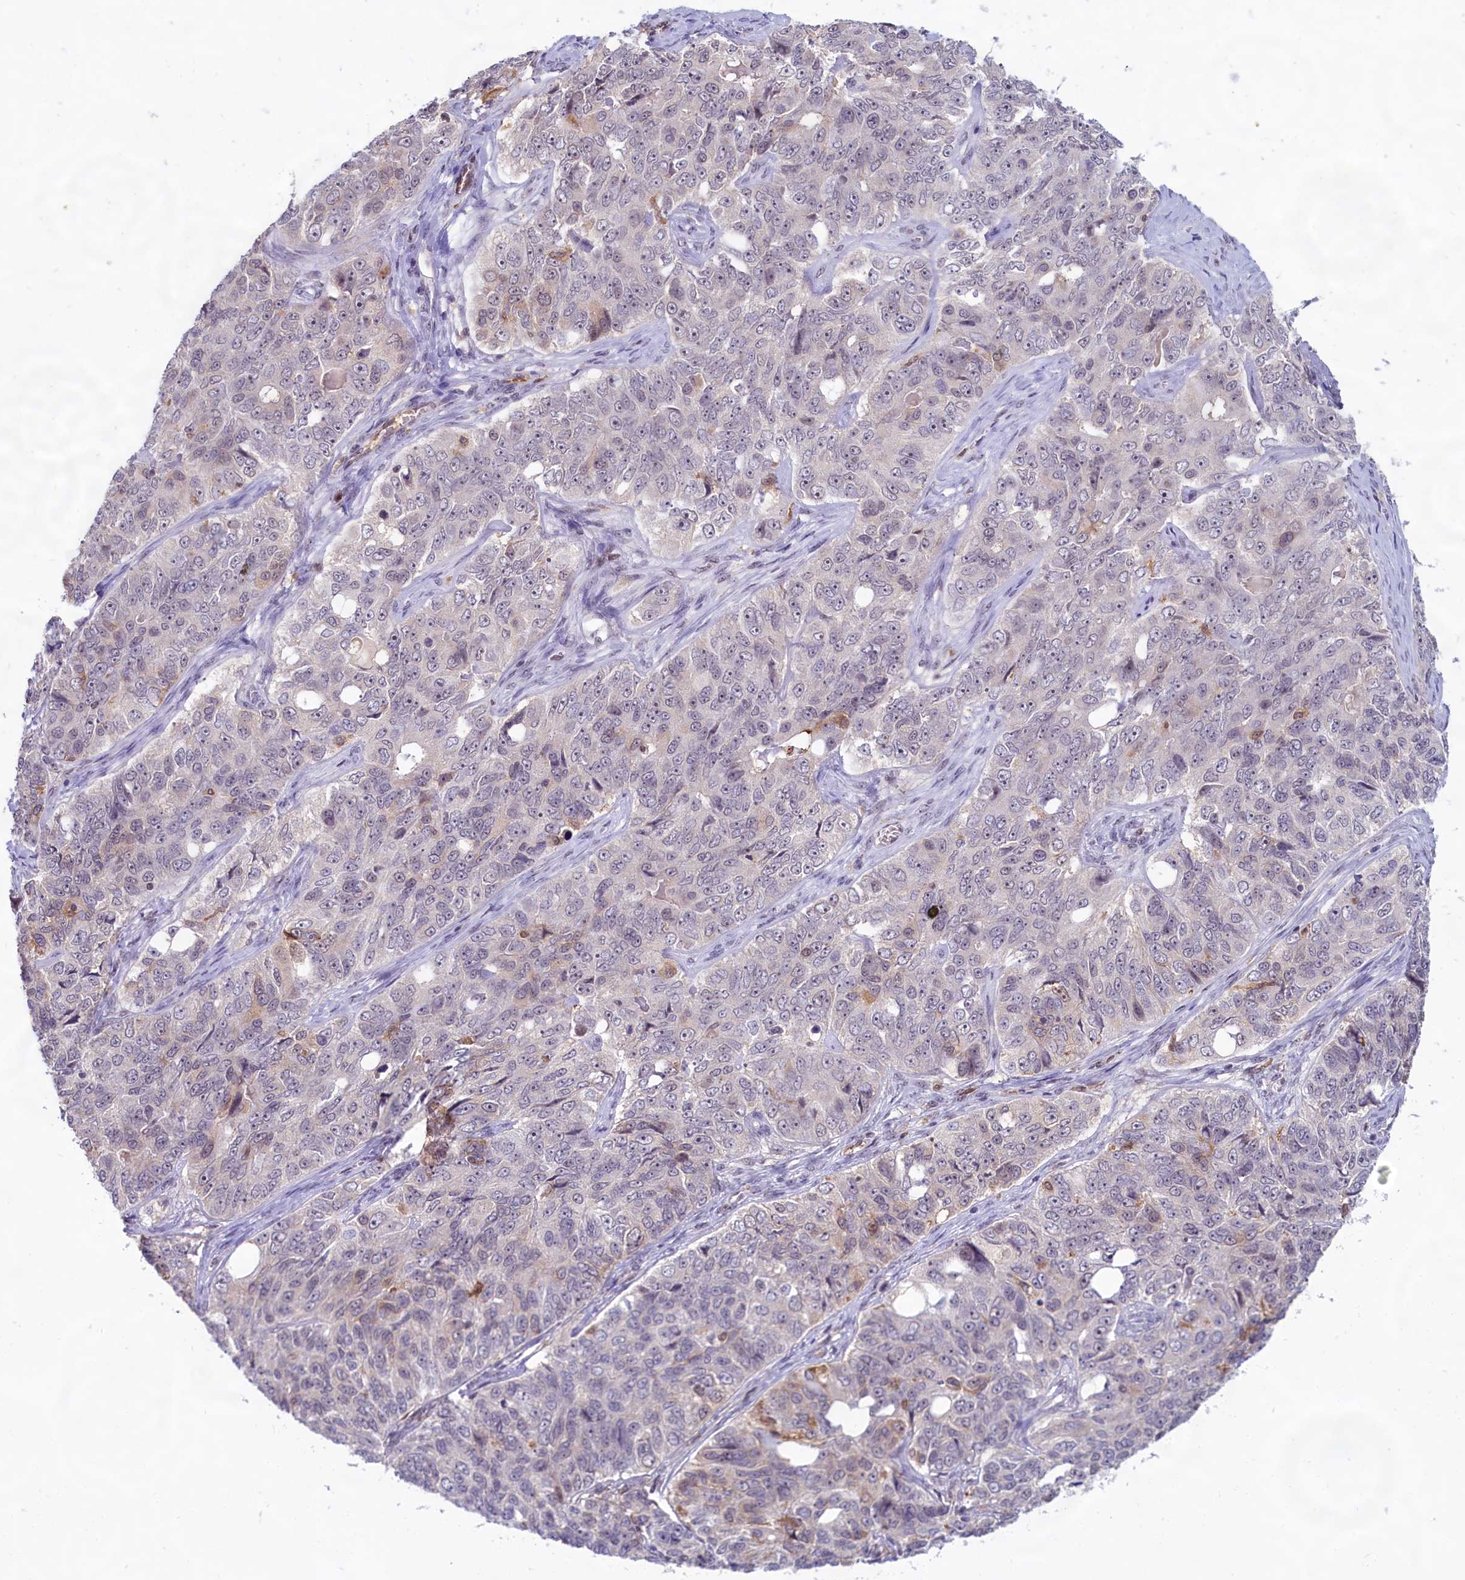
{"staining": {"intensity": "moderate", "quantity": "<25%", "location": "cytoplasmic/membranous"}, "tissue": "ovarian cancer", "cell_type": "Tumor cells", "image_type": "cancer", "snomed": [{"axis": "morphology", "description": "Carcinoma, endometroid"}, {"axis": "topography", "description": "Ovary"}], "caption": "Human ovarian endometroid carcinoma stained with a brown dye displays moderate cytoplasmic/membranous positive expression in about <25% of tumor cells.", "gene": "C1D", "patient": {"sex": "female", "age": 51}}